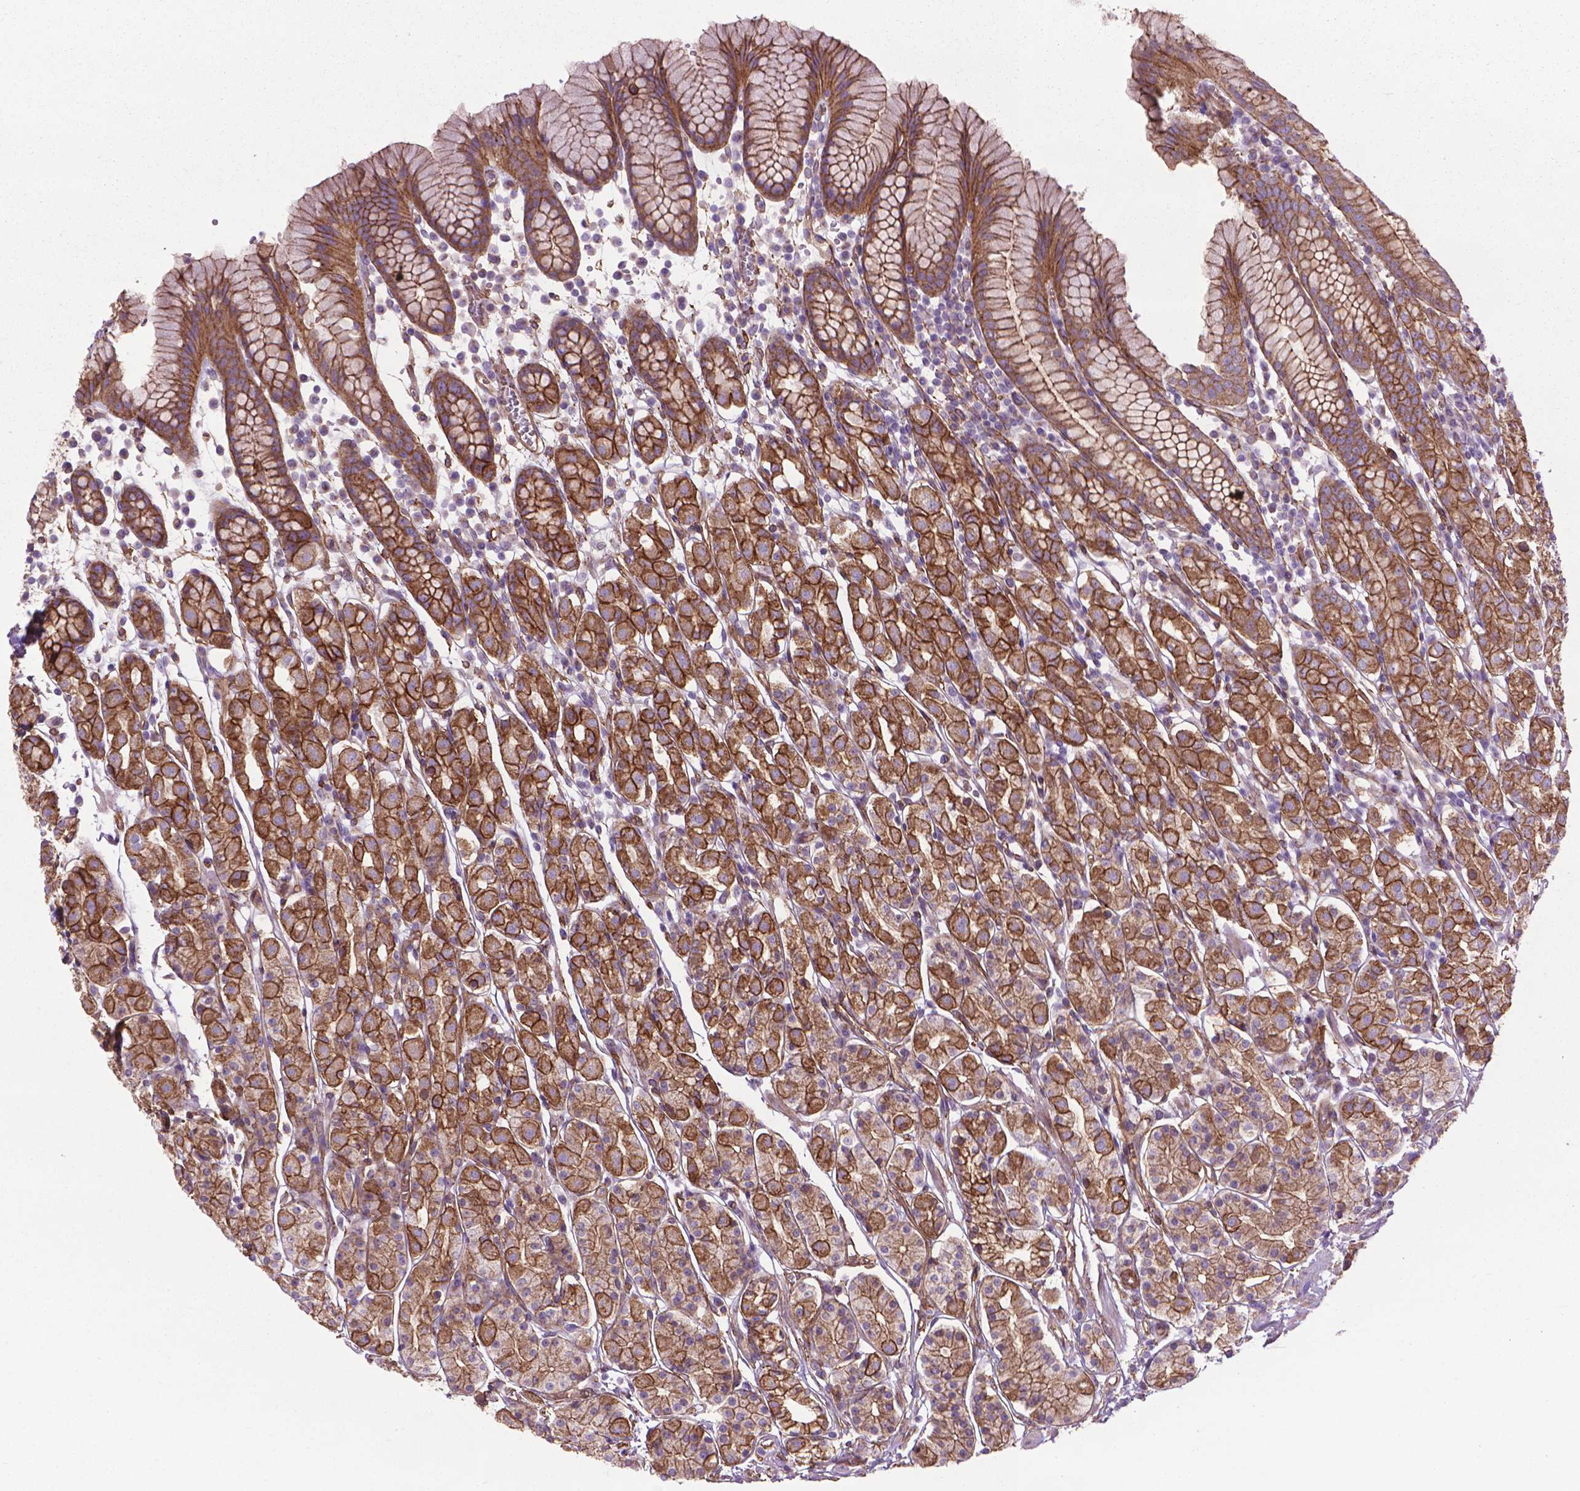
{"staining": {"intensity": "strong", "quantity": ">75%", "location": "cytoplasmic/membranous"}, "tissue": "stomach", "cell_type": "Glandular cells", "image_type": "normal", "snomed": [{"axis": "morphology", "description": "Normal tissue, NOS"}, {"axis": "topography", "description": "Stomach, upper"}, {"axis": "topography", "description": "Stomach"}], "caption": "Stomach stained with a brown dye reveals strong cytoplasmic/membranous positive staining in about >75% of glandular cells.", "gene": "TENT5A", "patient": {"sex": "male", "age": 62}}